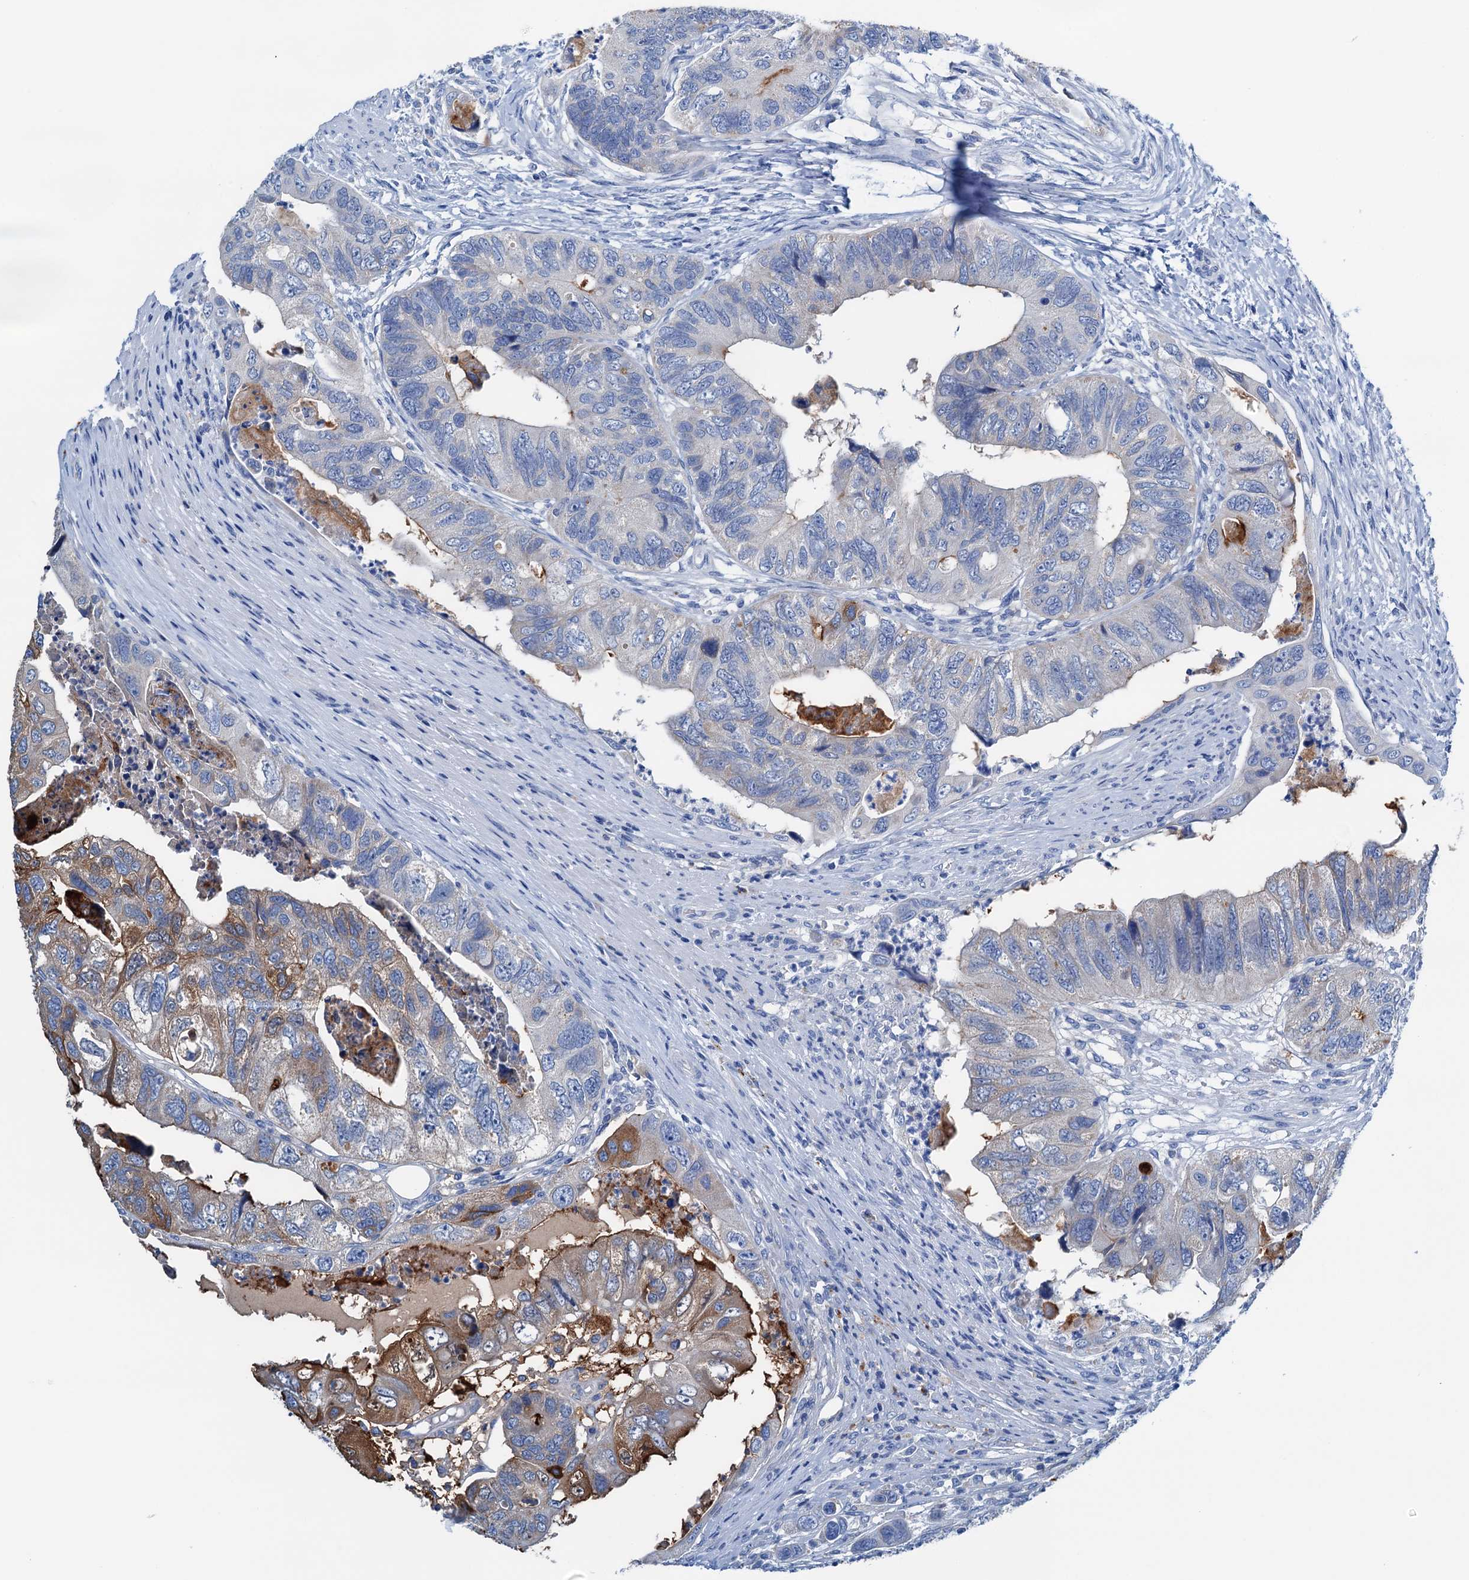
{"staining": {"intensity": "moderate", "quantity": "<25%", "location": "cytoplasmic/membranous"}, "tissue": "colorectal cancer", "cell_type": "Tumor cells", "image_type": "cancer", "snomed": [{"axis": "morphology", "description": "Adenocarcinoma, NOS"}, {"axis": "topography", "description": "Rectum"}], "caption": "The image displays staining of colorectal adenocarcinoma, revealing moderate cytoplasmic/membranous protein positivity (brown color) within tumor cells.", "gene": "C1QTNF4", "patient": {"sex": "male", "age": 63}}